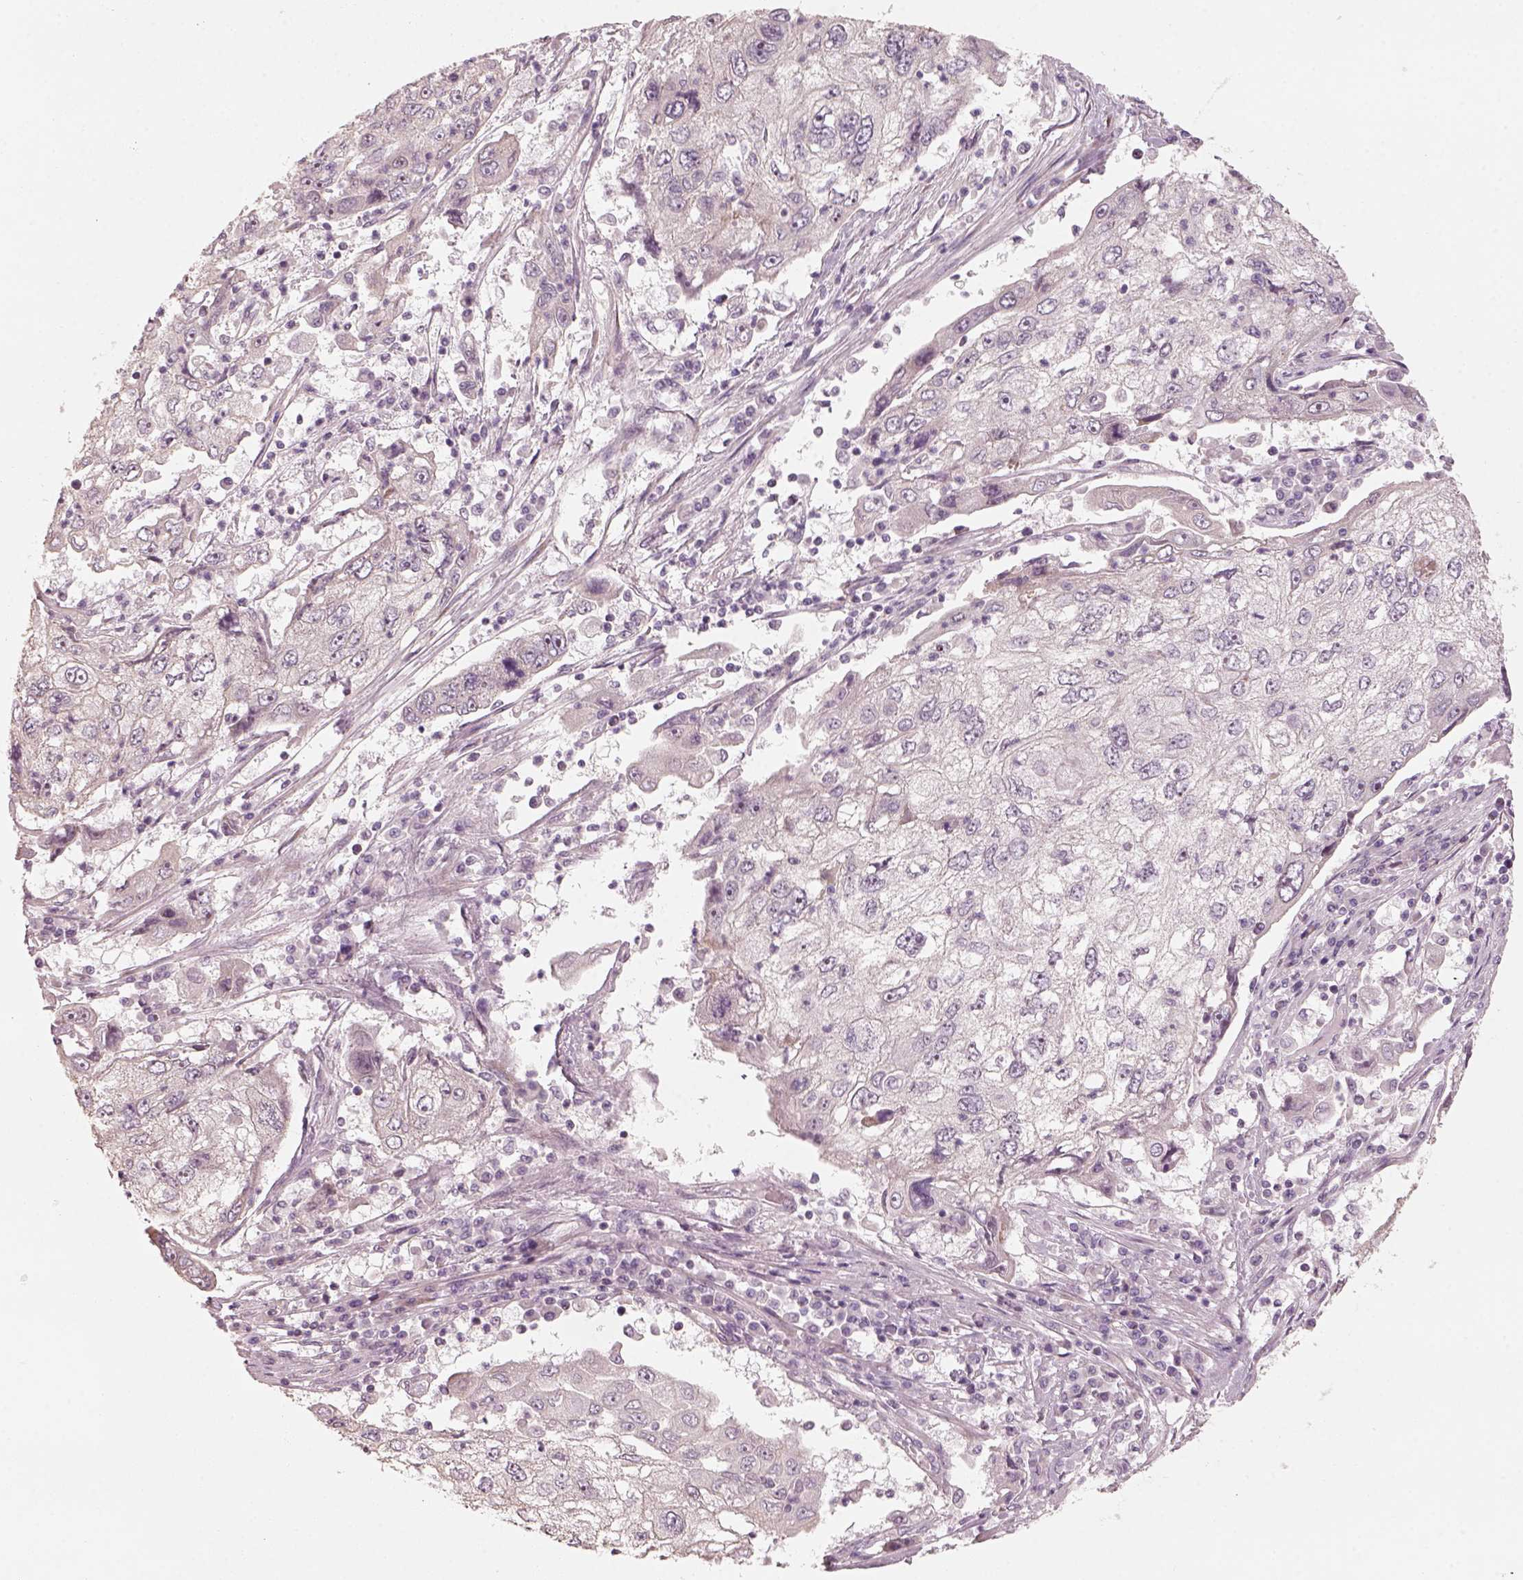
{"staining": {"intensity": "negative", "quantity": "none", "location": "none"}, "tissue": "cervical cancer", "cell_type": "Tumor cells", "image_type": "cancer", "snomed": [{"axis": "morphology", "description": "Squamous cell carcinoma, NOS"}, {"axis": "topography", "description": "Cervix"}], "caption": "Protein analysis of squamous cell carcinoma (cervical) demonstrates no significant staining in tumor cells.", "gene": "CDS1", "patient": {"sex": "female", "age": 36}}